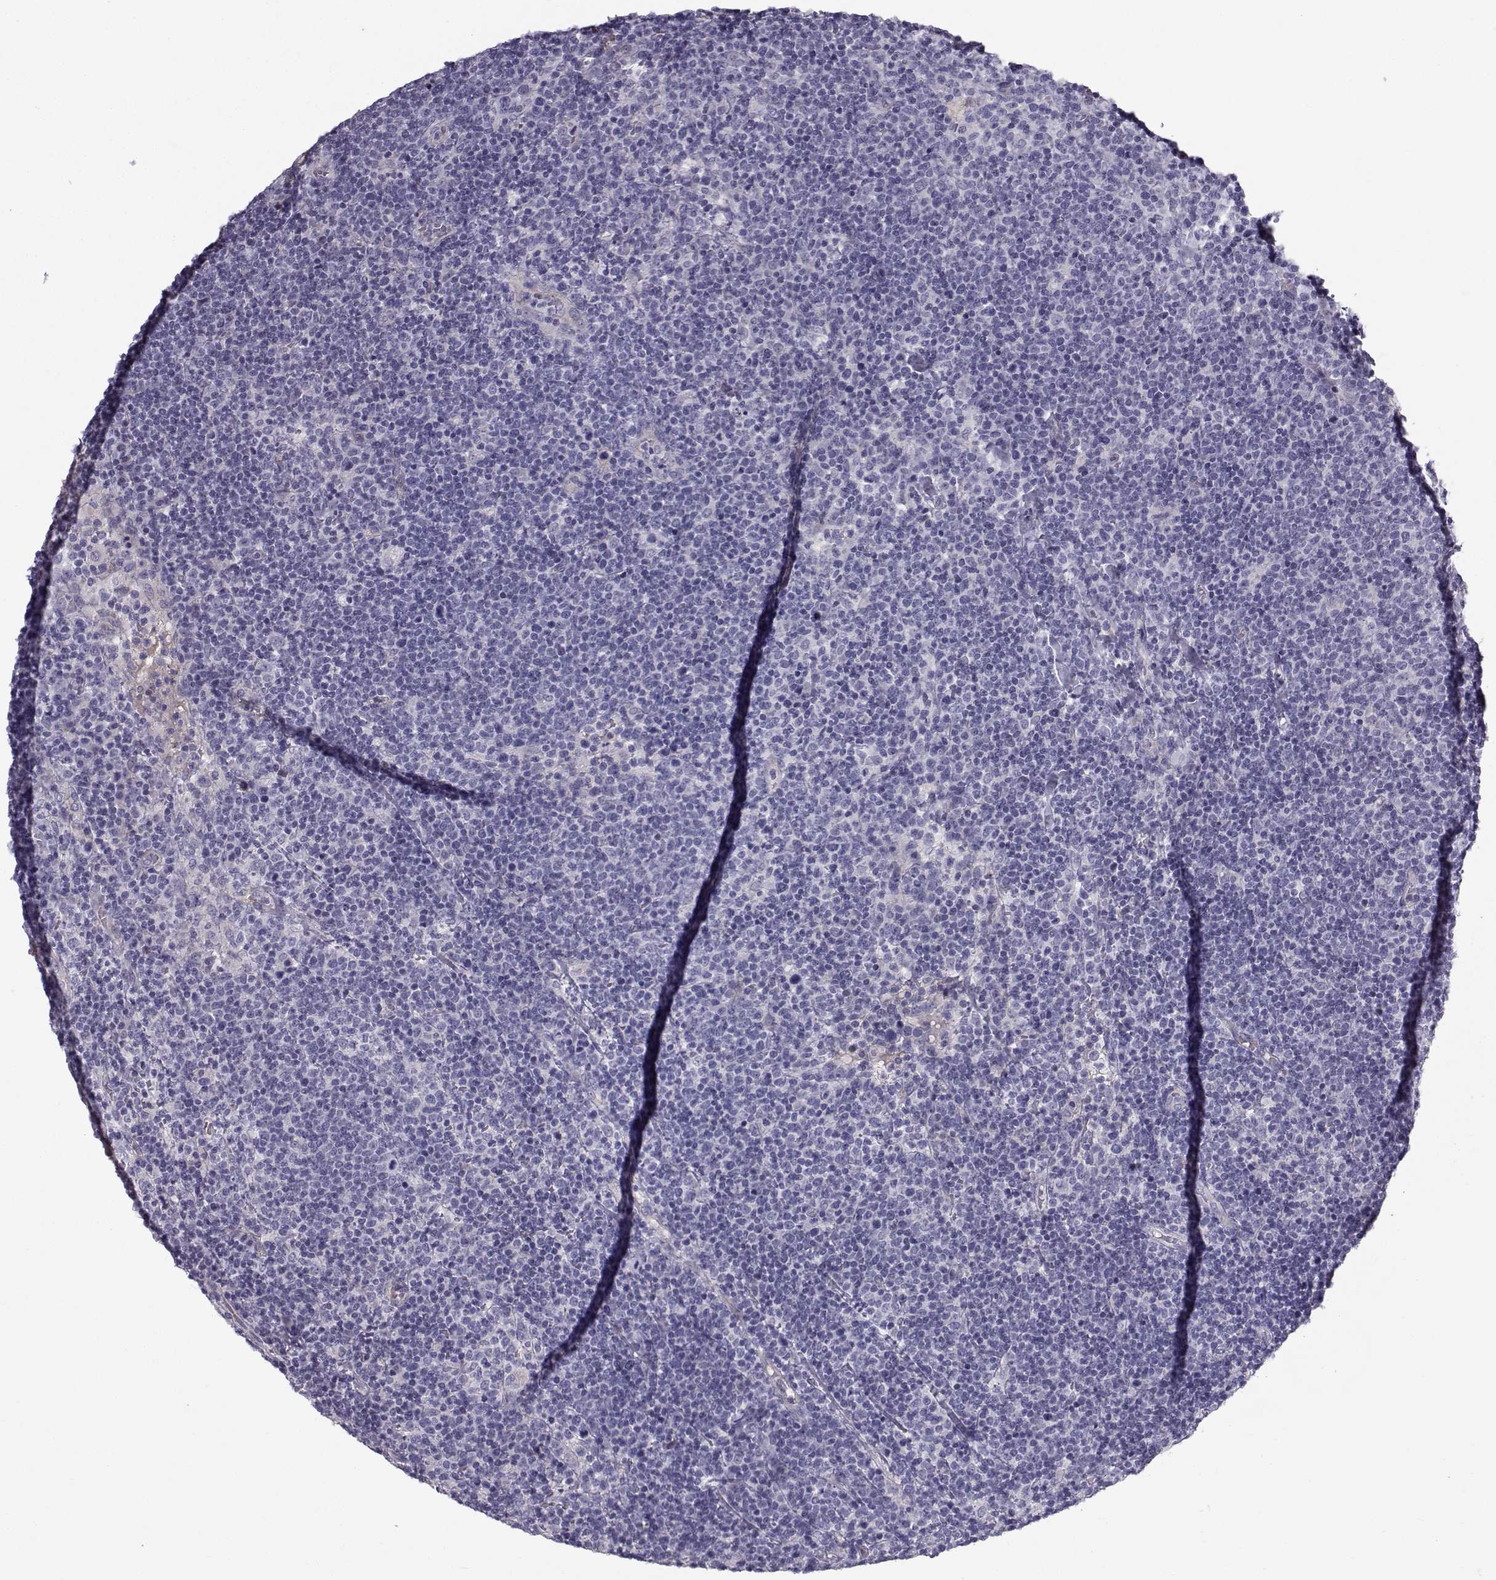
{"staining": {"intensity": "negative", "quantity": "none", "location": "none"}, "tissue": "lymphoma", "cell_type": "Tumor cells", "image_type": "cancer", "snomed": [{"axis": "morphology", "description": "Malignant lymphoma, non-Hodgkin's type, High grade"}, {"axis": "topography", "description": "Lymph node"}], "caption": "Immunohistochemistry of lymphoma demonstrates no staining in tumor cells.", "gene": "CALCR", "patient": {"sex": "male", "age": 61}}